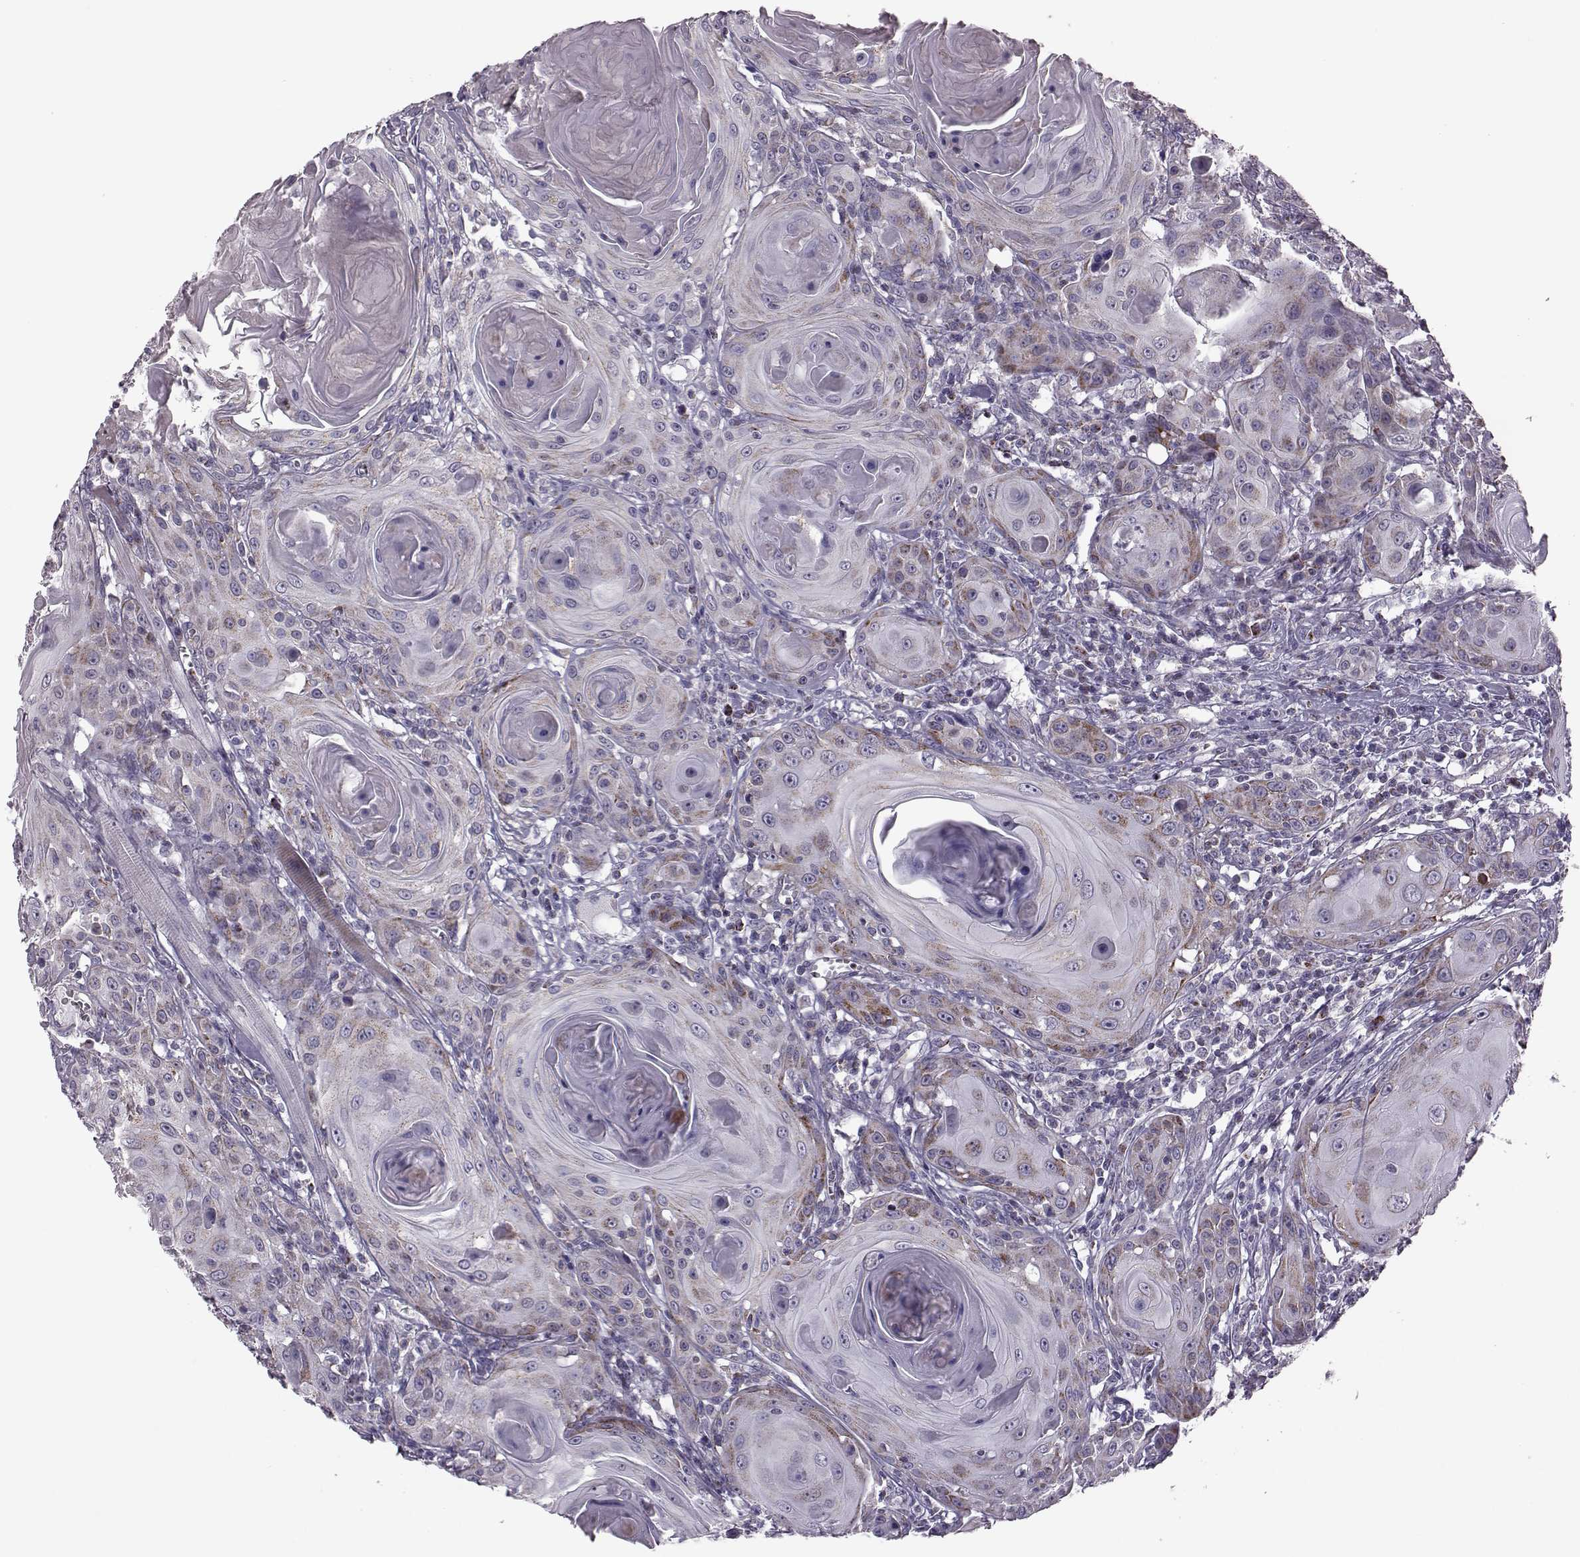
{"staining": {"intensity": "strong", "quantity": "<25%", "location": "cytoplasmic/membranous"}, "tissue": "head and neck cancer", "cell_type": "Tumor cells", "image_type": "cancer", "snomed": [{"axis": "morphology", "description": "Squamous cell carcinoma, NOS"}, {"axis": "topography", "description": "Head-Neck"}], "caption": "The photomicrograph exhibits staining of head and neck cancer (squamous cell carcinoma), revealing strong cytoplasmic/membranous protein staining (brown color) within tumor cells.", "gene": "RIMS2", "patient": {"sex": "female", "age": 80}}